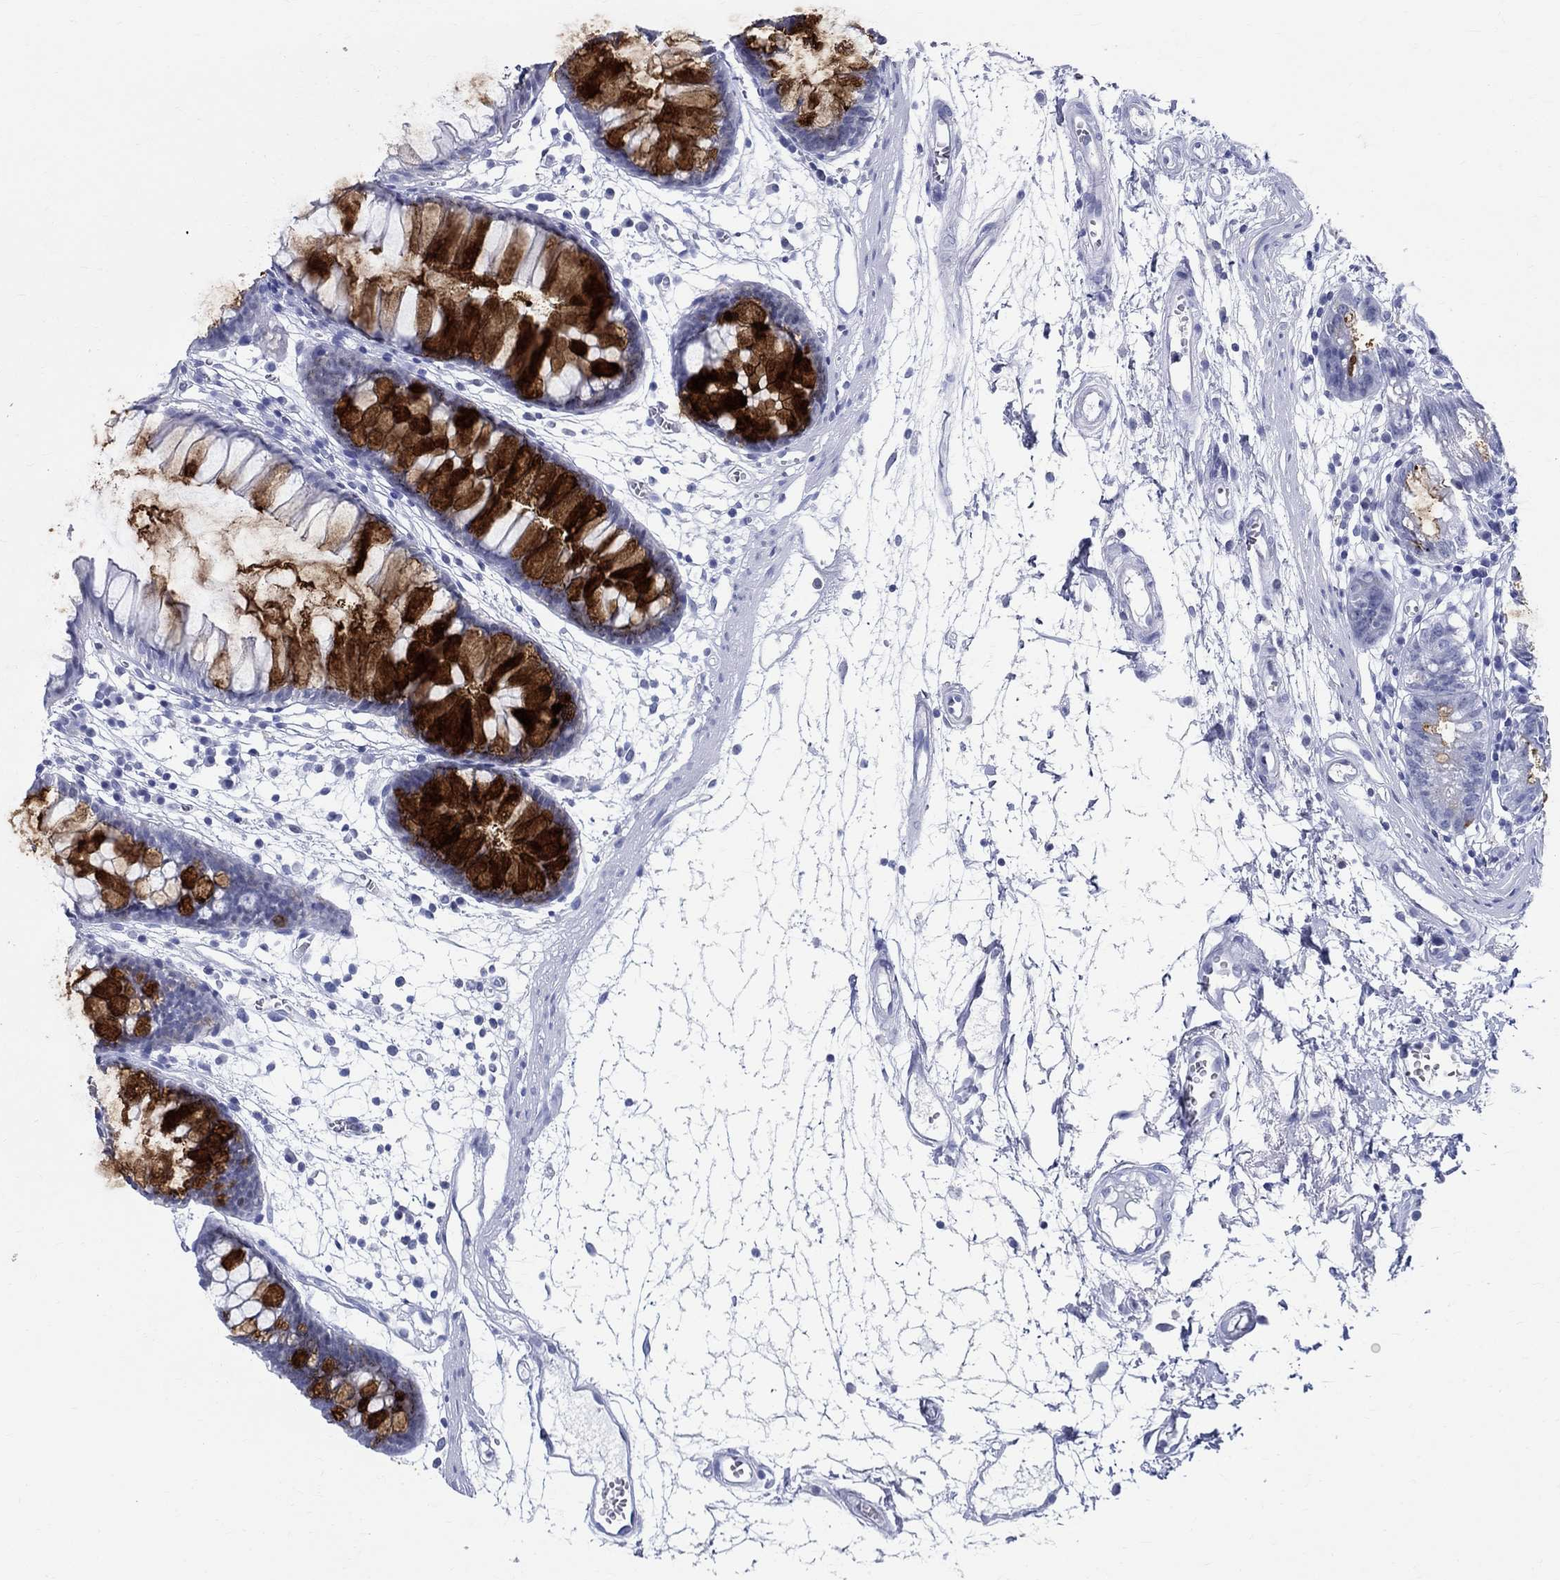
{"staining": {"intensity": "negative", "quantity": "none", "location": "none"}, "tissue": "colon", "cell_type": "Endothelial cells", "image_type": "normal", "snomed": [{"axis": "morphology", "description": "Normal tissue, NOS"}, {"axis": "morphology", "description": "Adenocarcinoma, NOS"}, {"axis": "topography", "description": "Colon"}], "caption": "Immunohistochemistry histopathology image of benign colon: colon stained with DAB (3,3'-diaminobenzidine) displays no significant protein positivity in endothelial cells.", "gene": "BSPRY", "patient": {"sex": "male", "age": 65}}